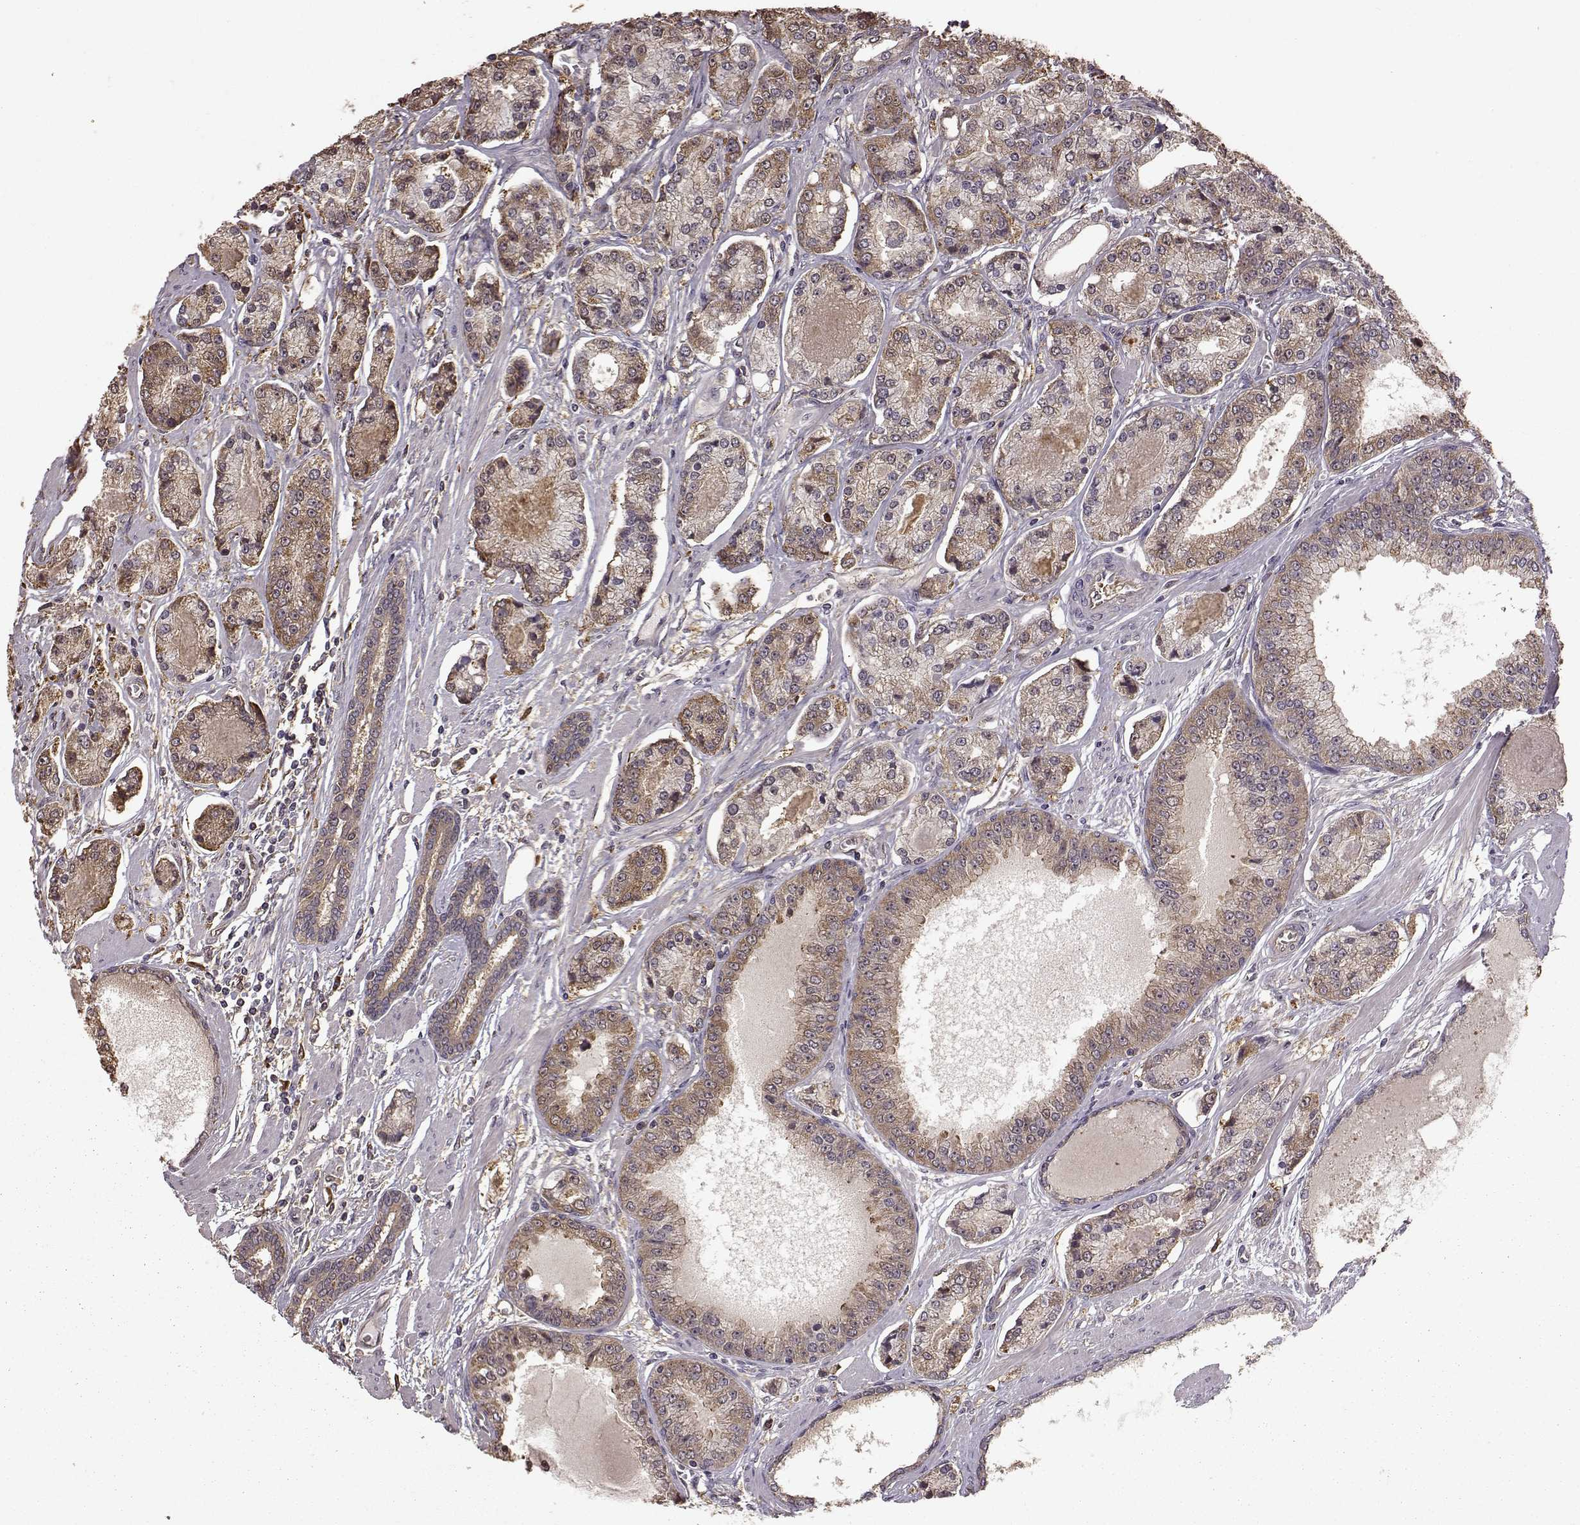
{"staining": {"intensity": "moderate", "quantity": "25%-75%", "location": "cytoplasmic/membranous"}, "tissue": "prostate cancer", "cell_type": "Tumor cells", "image_type": "cancer", "snomed": [{"axis": "morphology", "description": "Adenocarcinoma, NOS"}, {"axis": "topography", "description": "Prostate"}], "caption": "Moderate cytoplasmic/membranous expression is present in about 25%-75% of tumor cells in prostate adenocarcinoma.", "gene": "NME1-NME2", "patient": {"sex": "male", "age": 64}}